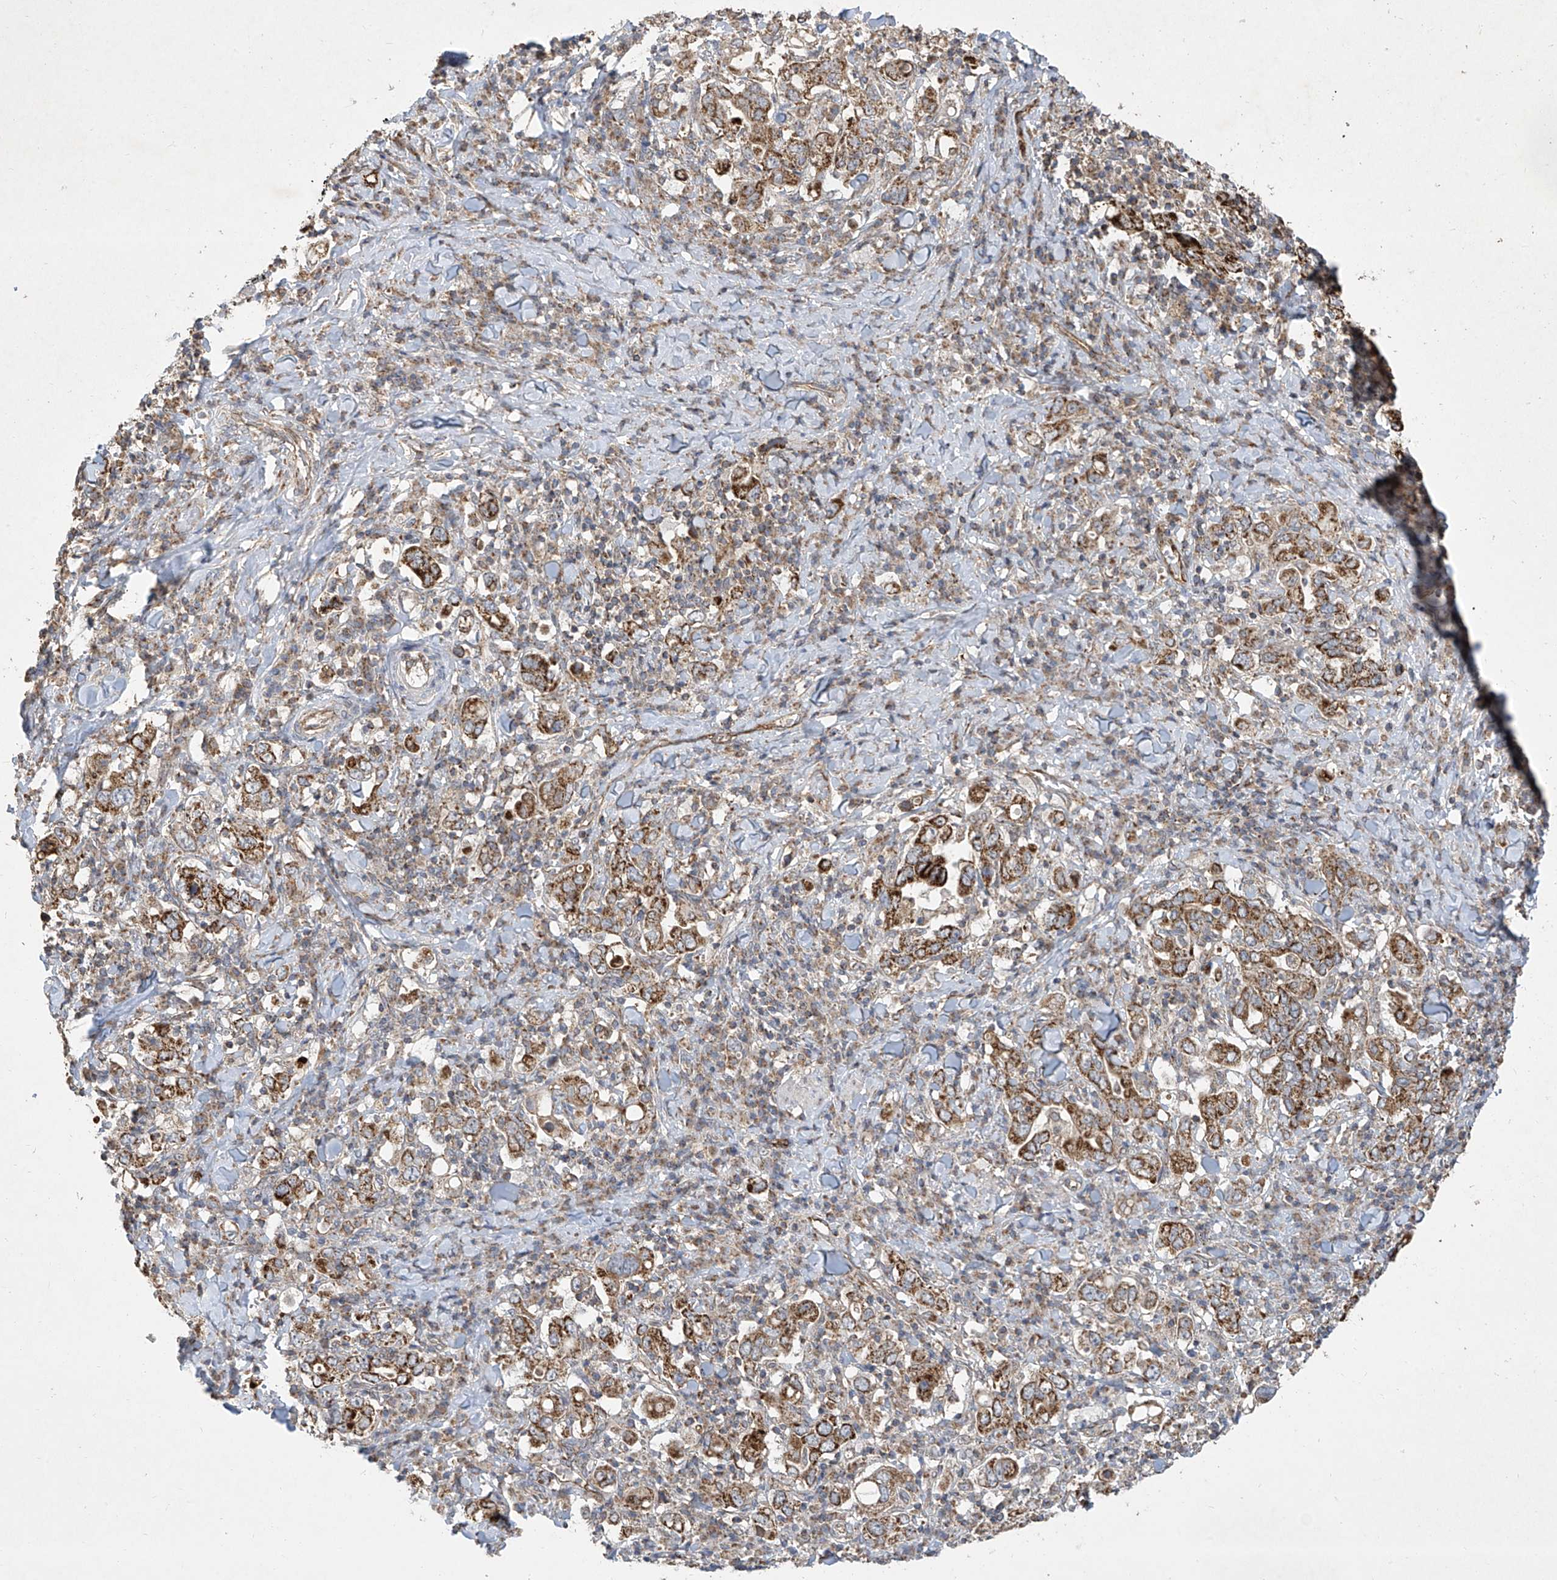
{"staining": {"intensity": "moderate", "quantity": ">75%", "location": "cytoplasmic/membranous"}, "tissue": "stomach cancer", "cell_type": "Tumor cells", "image_type": "cancer", "snomed": [{"axis": "morphology", "description": "Adenocarcinoma, NOS"}, {"axis": "topography", "description": "Stomach, upper"}], "caption": "This is an image of immunohistochemistry (IHC) staining of stomach cancer, which shows moderate staining in the cytoplasmic/membranous of tumor cells.", "gene": "UQCC1", "patient": {"sex": "male", "age": 62}}